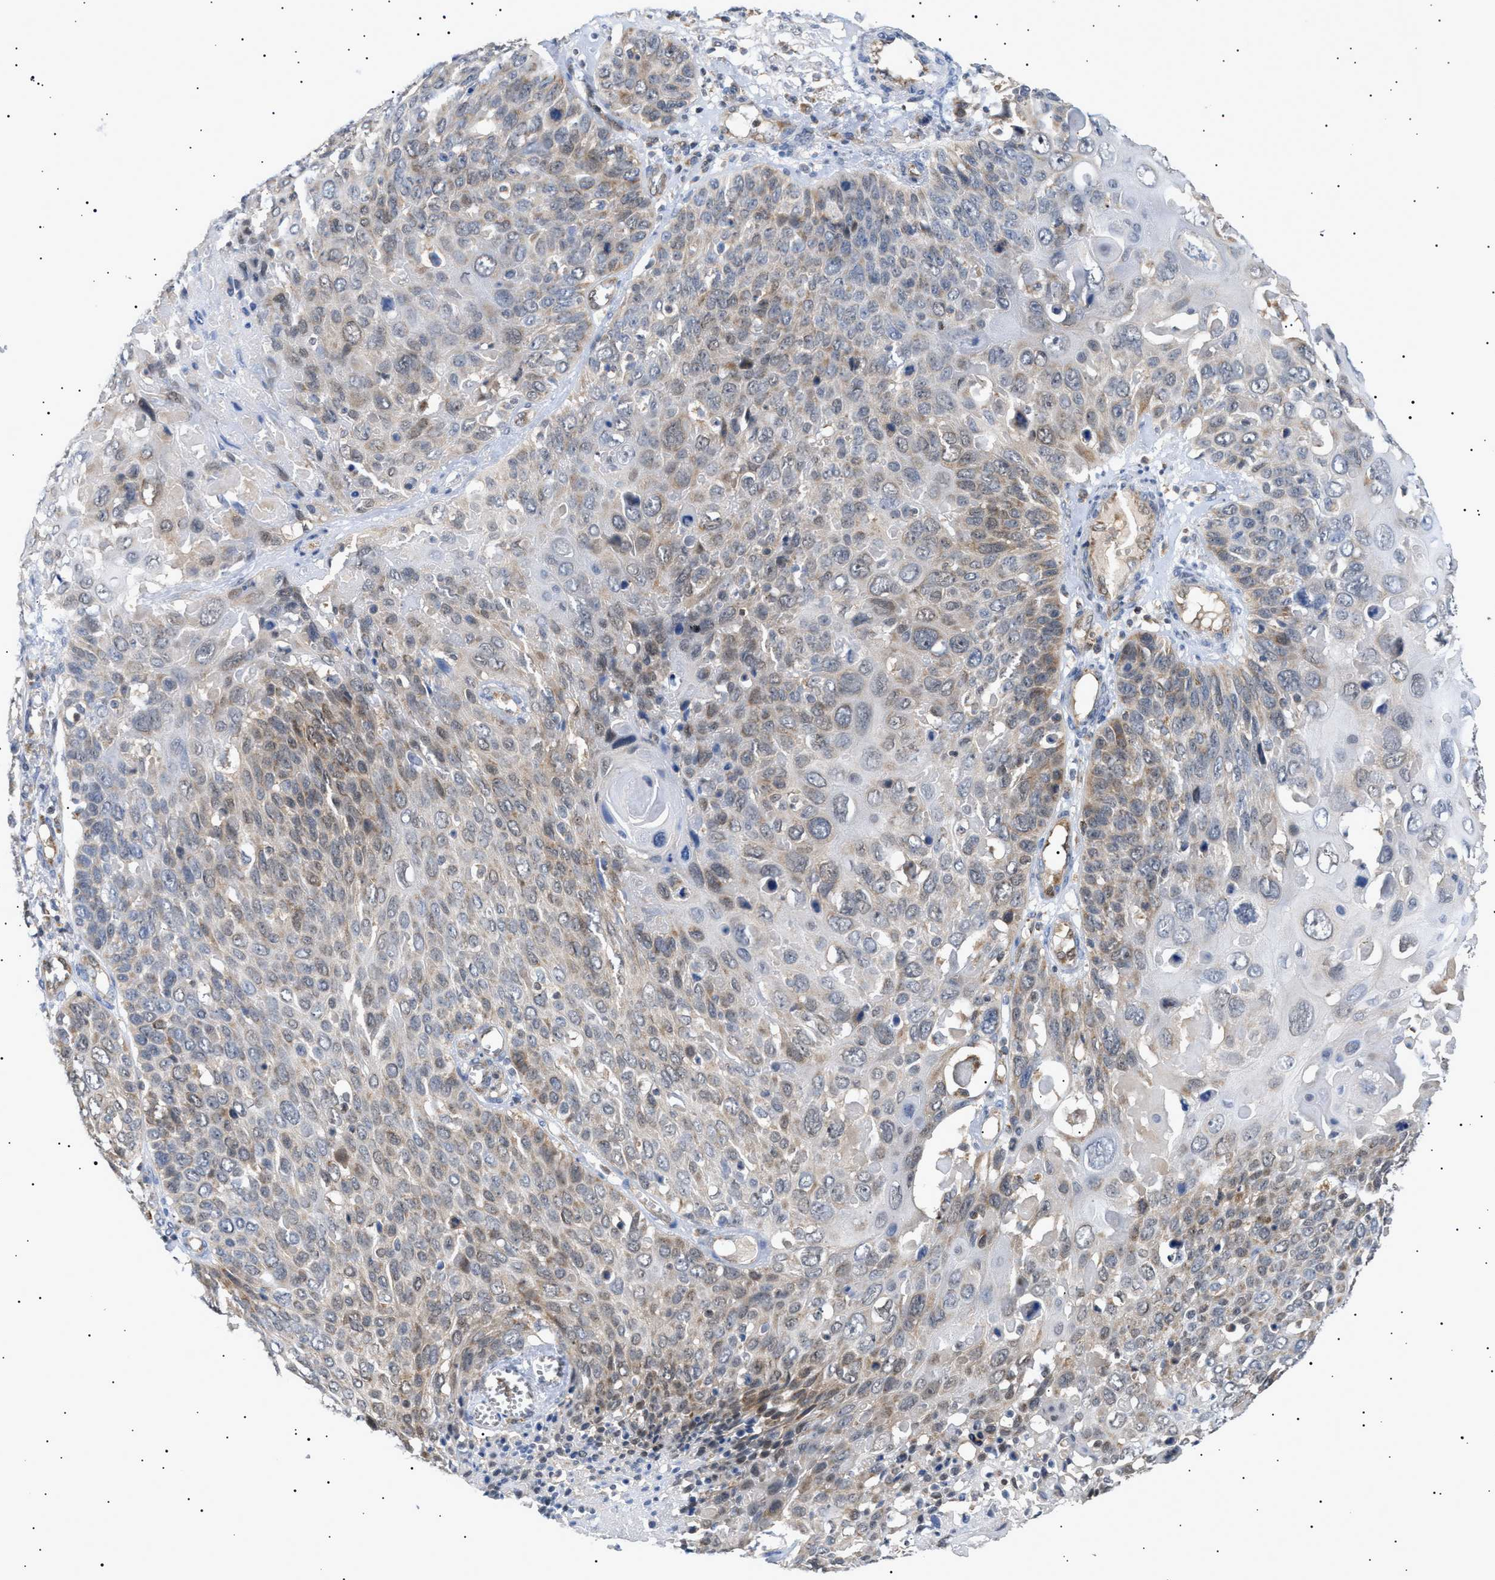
{"staining": {"intensity": "moderate", "quantity": "<25%", "location": "cytoplasmic/membranous"}, "tissue": "cervical cancer", "cell_type": "Tumor cells", "image_type": "cancer", "snomed": [{"axis": "morphology", "description": "Squamous cell carcinoma, NOS"}, {"axis": "topography", "description": "Cervix"}], "caption": "Immunohistochemical staining of human cervical cancer demonstrates low levels of moderate cytoplasmic/membranous positivity in approximately <25% of tumor cells.", "gene": "SIRT5", "patient": {"sex": "female", "age": 74}}